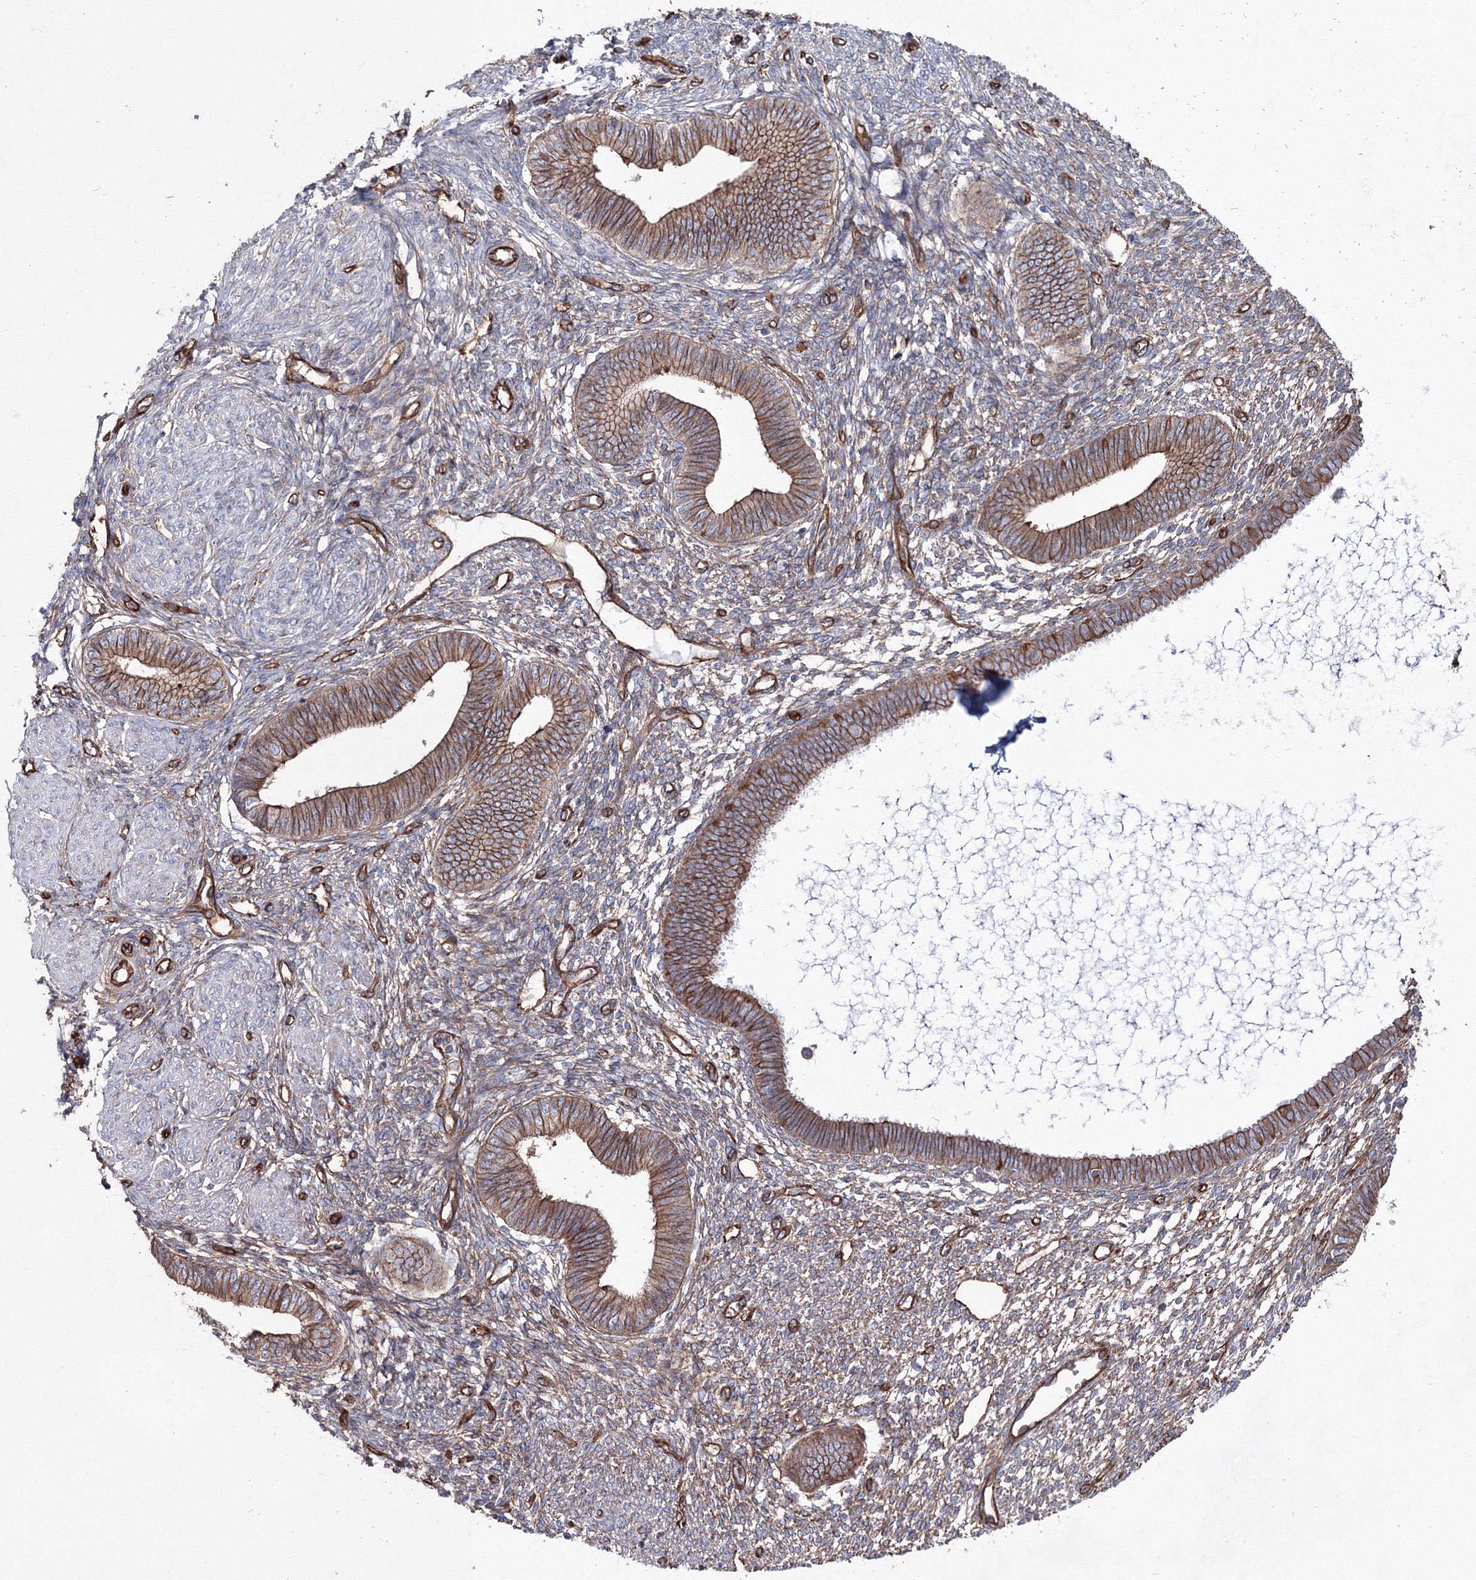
{"staining": {"intensity": "weak", "quantity": "25%-75%", "location": "cytoplasmic/membranous"}, "tissue": "endometrium", "cell_type": "Cells in endometrial stroma", "image_type": "normal", "snomed": [{"axis": "morphology", "description": "Normal tissue, NOS"}, {"axis": "topography", "description": "Endometrium"}], "caption": "Protein expression analysis of benign endometrium shows weak cytoplasmic/membranous expression in about 25%-75% of cells in endometrial stroma. (IHC, brightfield microscopy, high magnification).", "gene": "ANKRD37", "patient": {"sex": "female", "age": 46}}